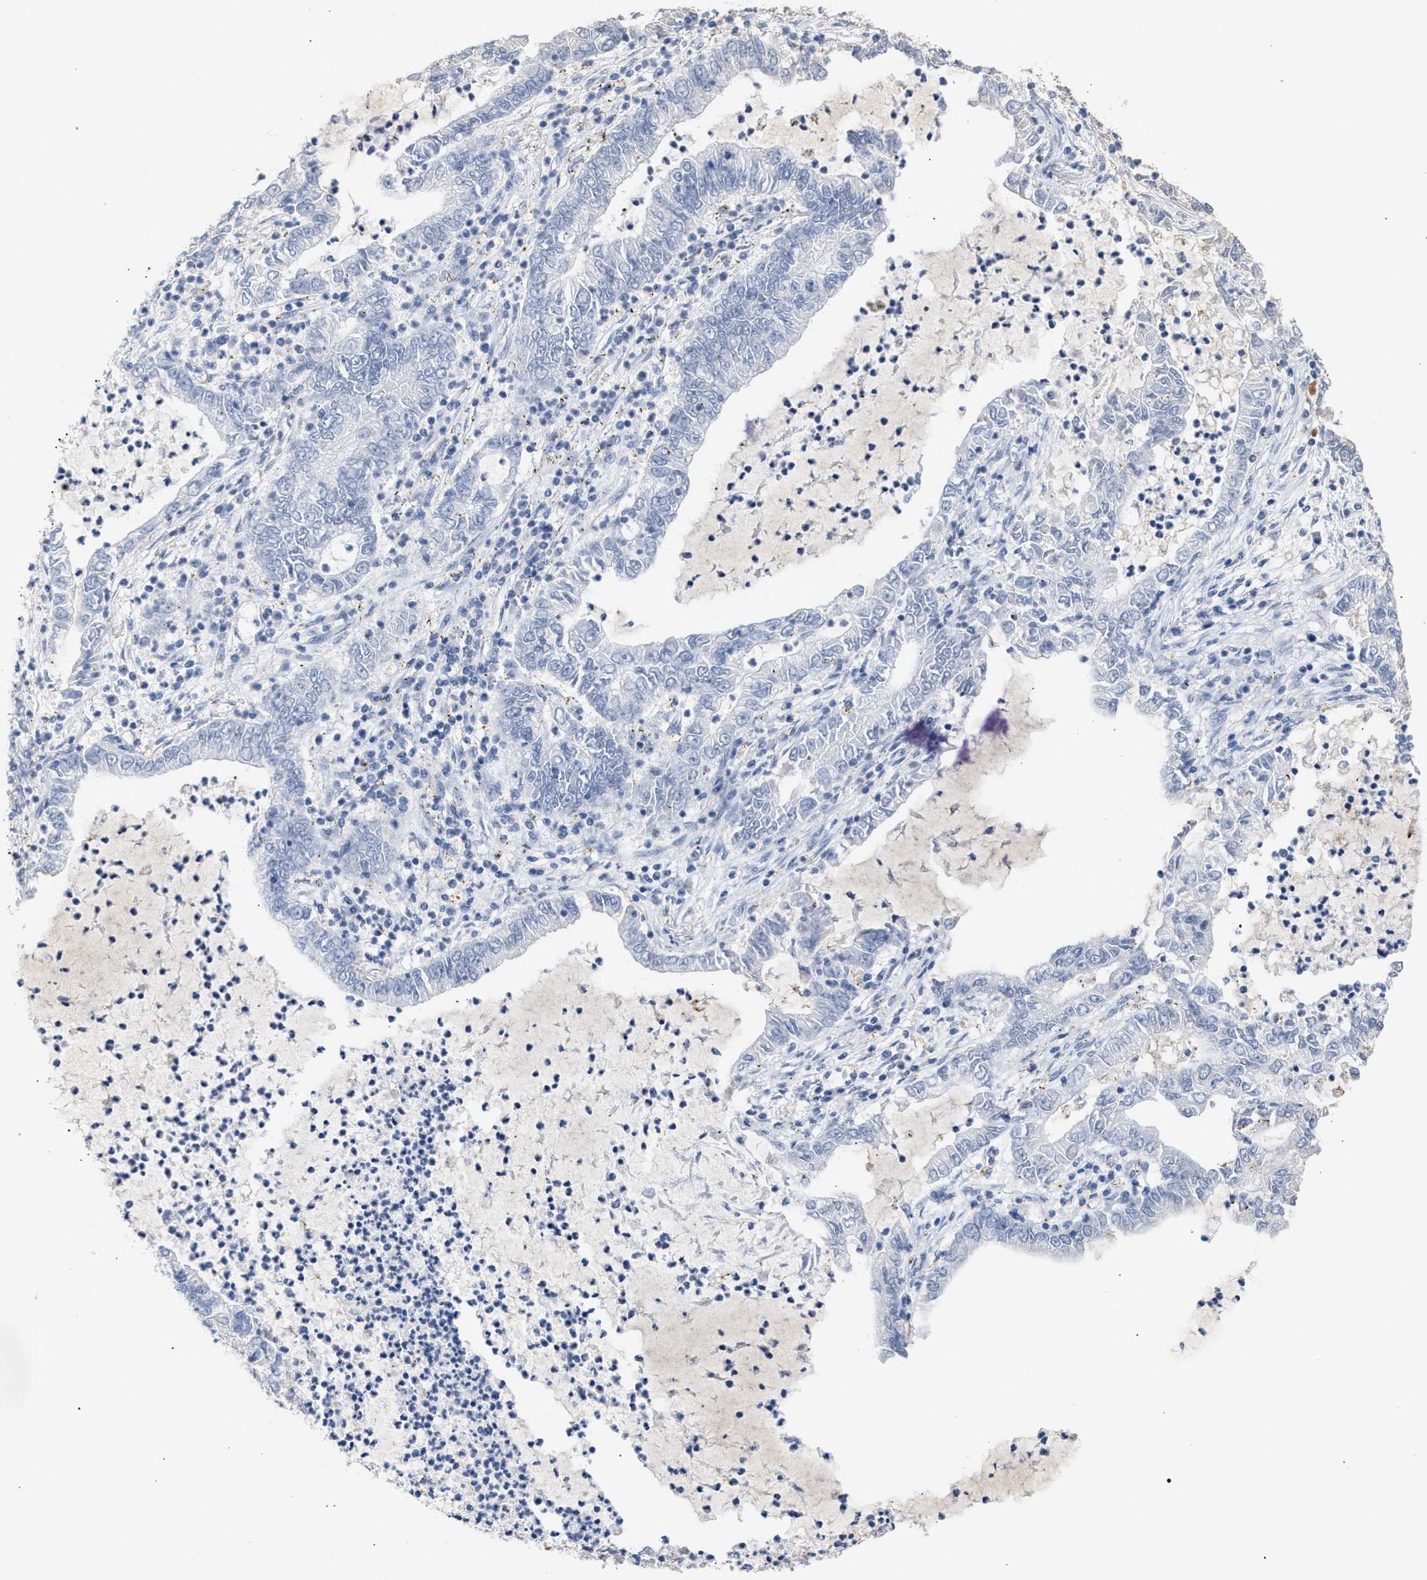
{"staining": {"intensity": "negative", "quantity": "none", "location": "none"}, "tissue": "lung cancer", "cell_type": "Tumor cells", "image_type": "cancer", "snomed": [{"axis": "morphology", "description": "Adenocarcinoma, NOS"}, {"axis": "topography", "description": "Lung"}], "caption": "Immunohistochemistry histopathology image of neoplastic tissue: adenocarcinoma (lung) stained with DAB demonstrates no significant protein positivity in tumor cells.", "gene": "APOH", "patient": {"sex": "female", "age": 51}}